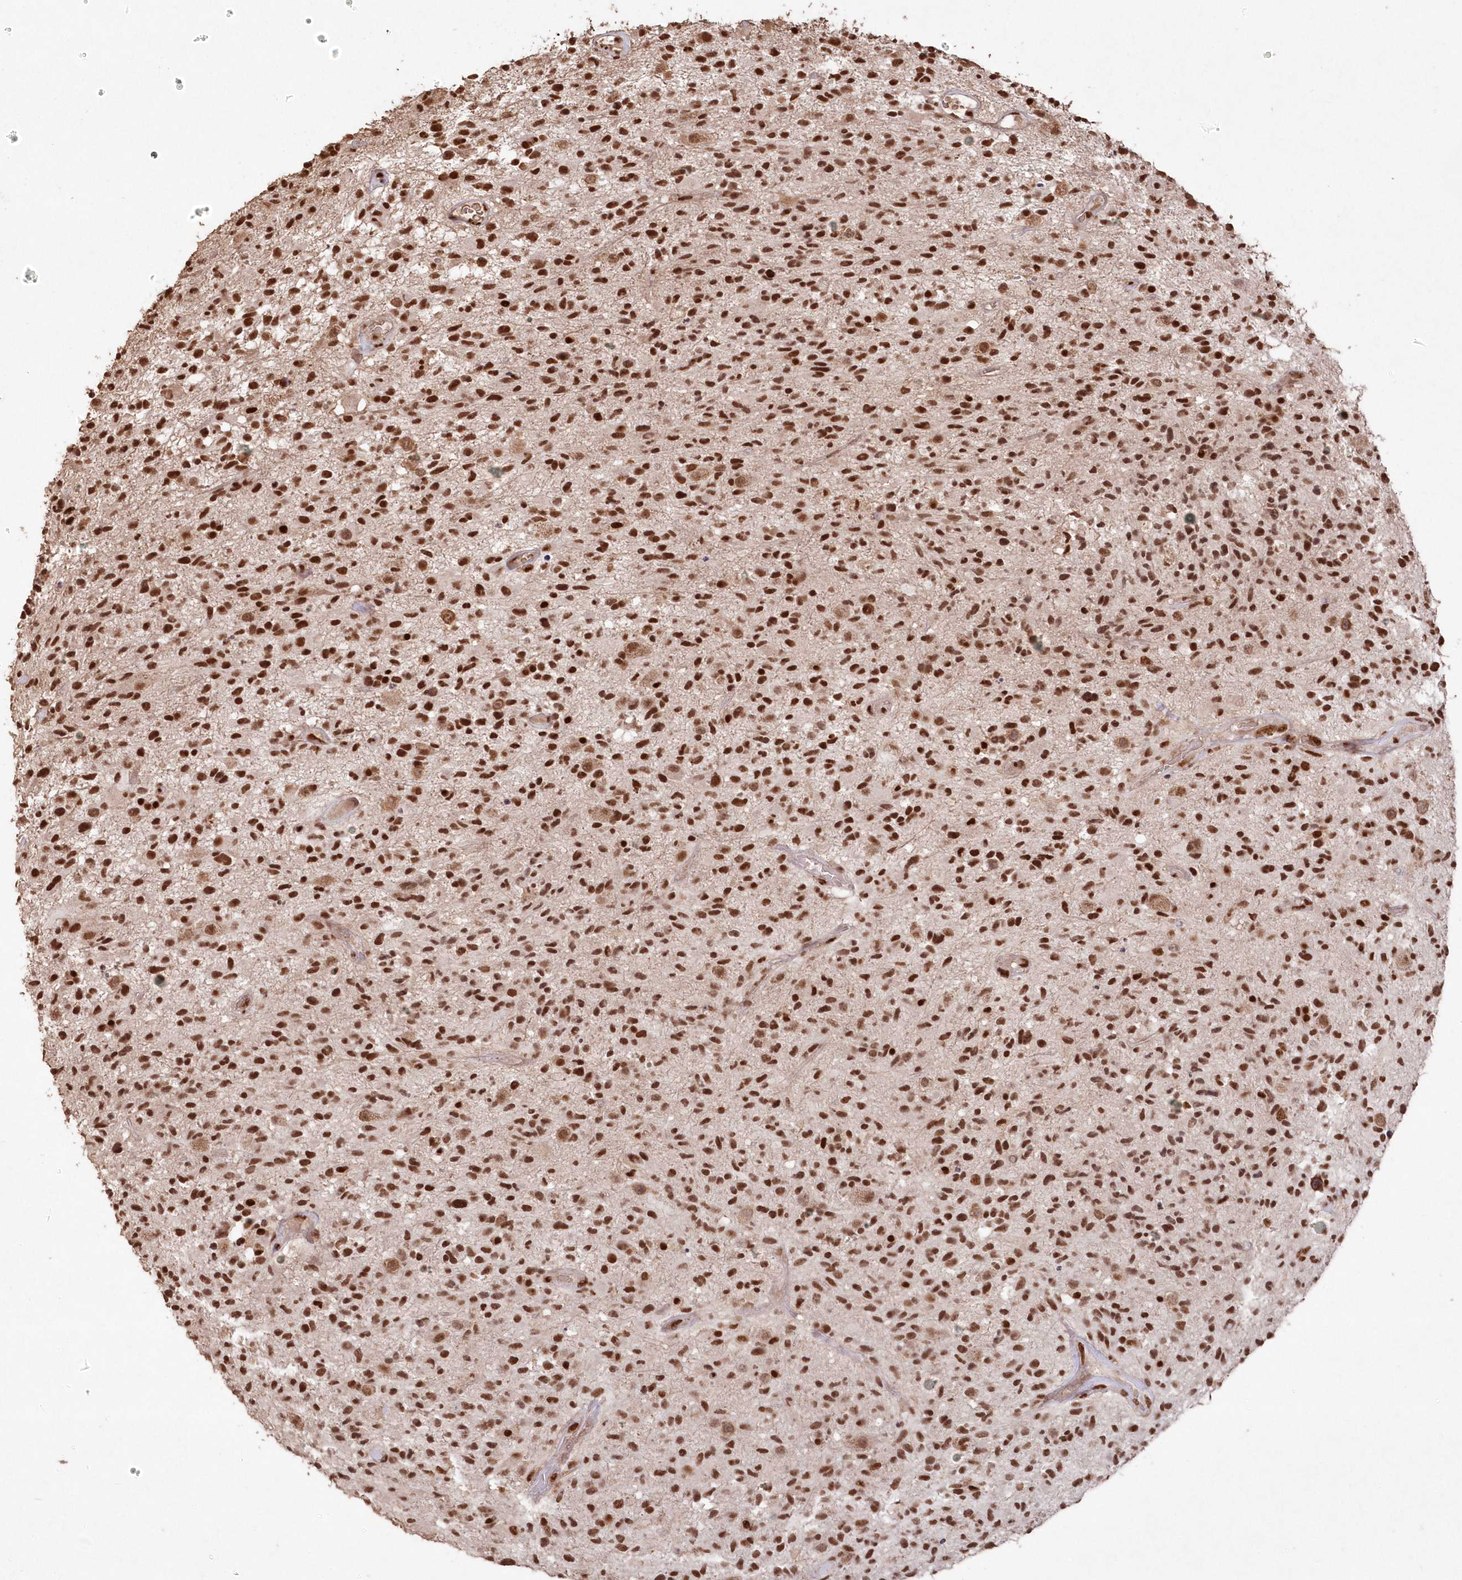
{"staining": {"intensity": "strong", "quantity": ">75%", "location": "nuclear"}, "tissue": "glioma", "cell_type": "Tumor cells", "image_type": "cancer", "snomed": [{"axis": "morphology", "description": "Glioma, malignant, High grade"}, {"axis": "morphology", "description": "Glioblastoma, NOS"}, {"axis": "topography", "description": "Brain"}], "caption": "This image reveals IHC staining of glioblastoma, with high strong nuclear positivity in approximately >75% of tumor cells.", "gene": "PDS5A", "patient": {"sex": "male", "age": 60}}